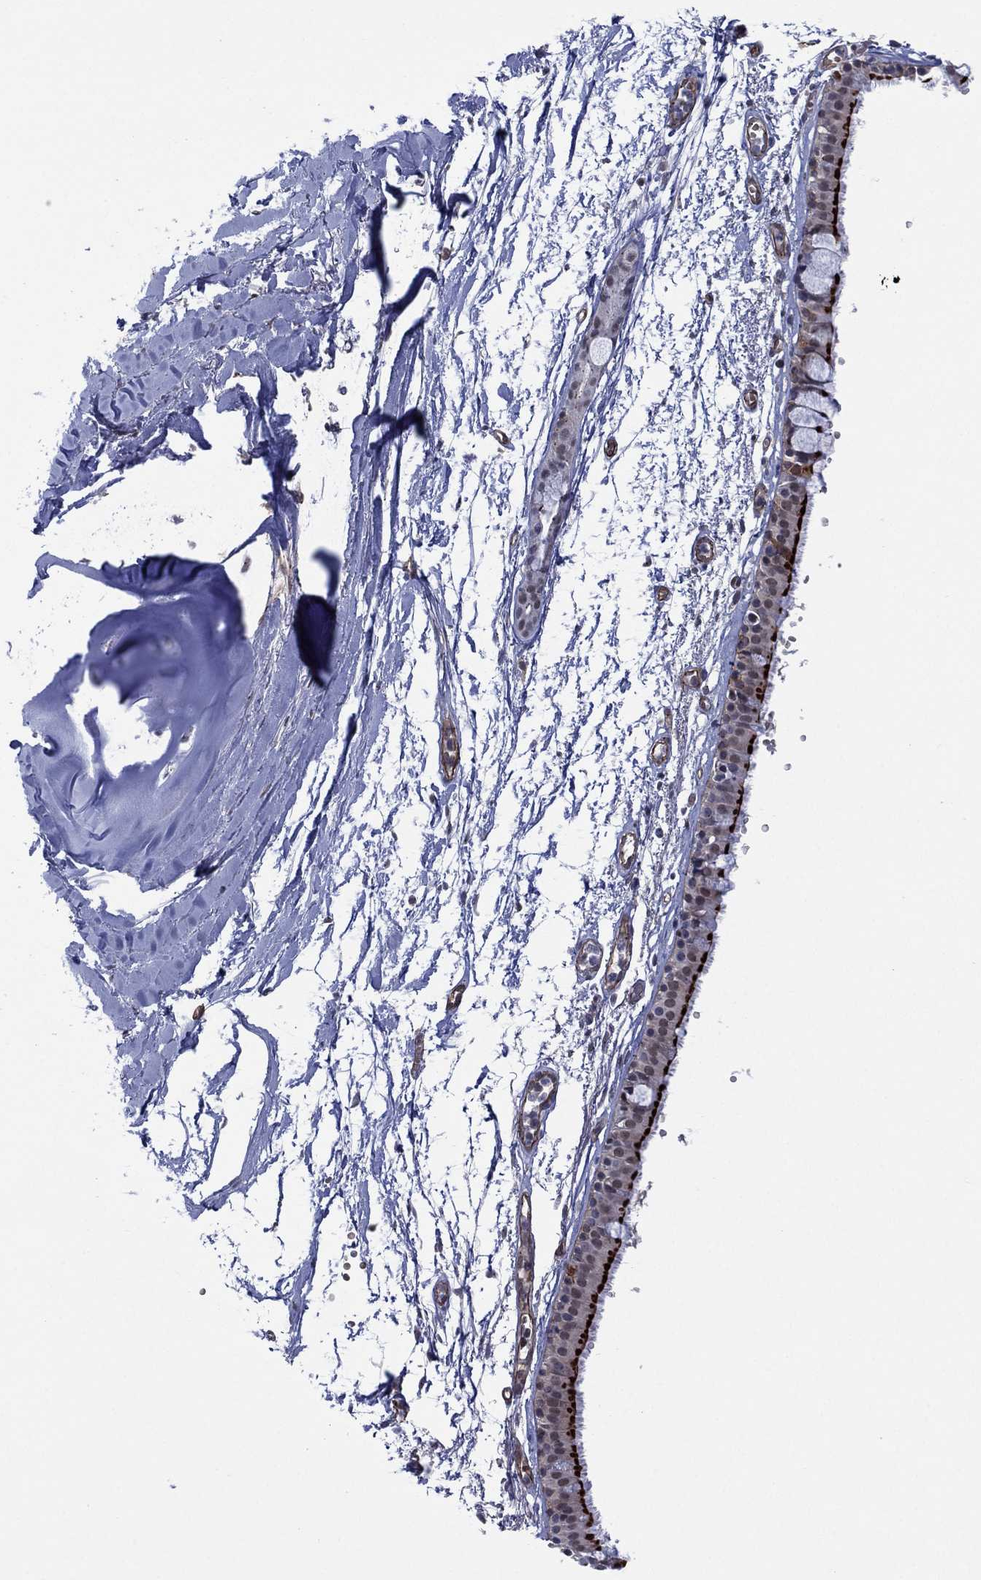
{"staining": {"intensity": "strong", "quantity": ">75%", "location": "cytoplasmic/membranous"}, "tissue": "bronchus", "cell_type": "Respiratory epithelial cells", "image_type": "normal", "snomed": [{"axis": "morphology", "description": "Normal tissue, NOS"}, {"axis": "topography", "description": "Cartilage tissue"}, {"axis": "topography", "description": "Bronchus"}], "caption": "Immunohistochemistry histopathology image of unremarkable bronchus stained for a protein (brown), which displays high levels of strong cytoplasmic/membranous expression in approximately >75% of respiratory epithelial cells.", "gene": "GSE1", "patient": {"sex": "male", "age": 66}}